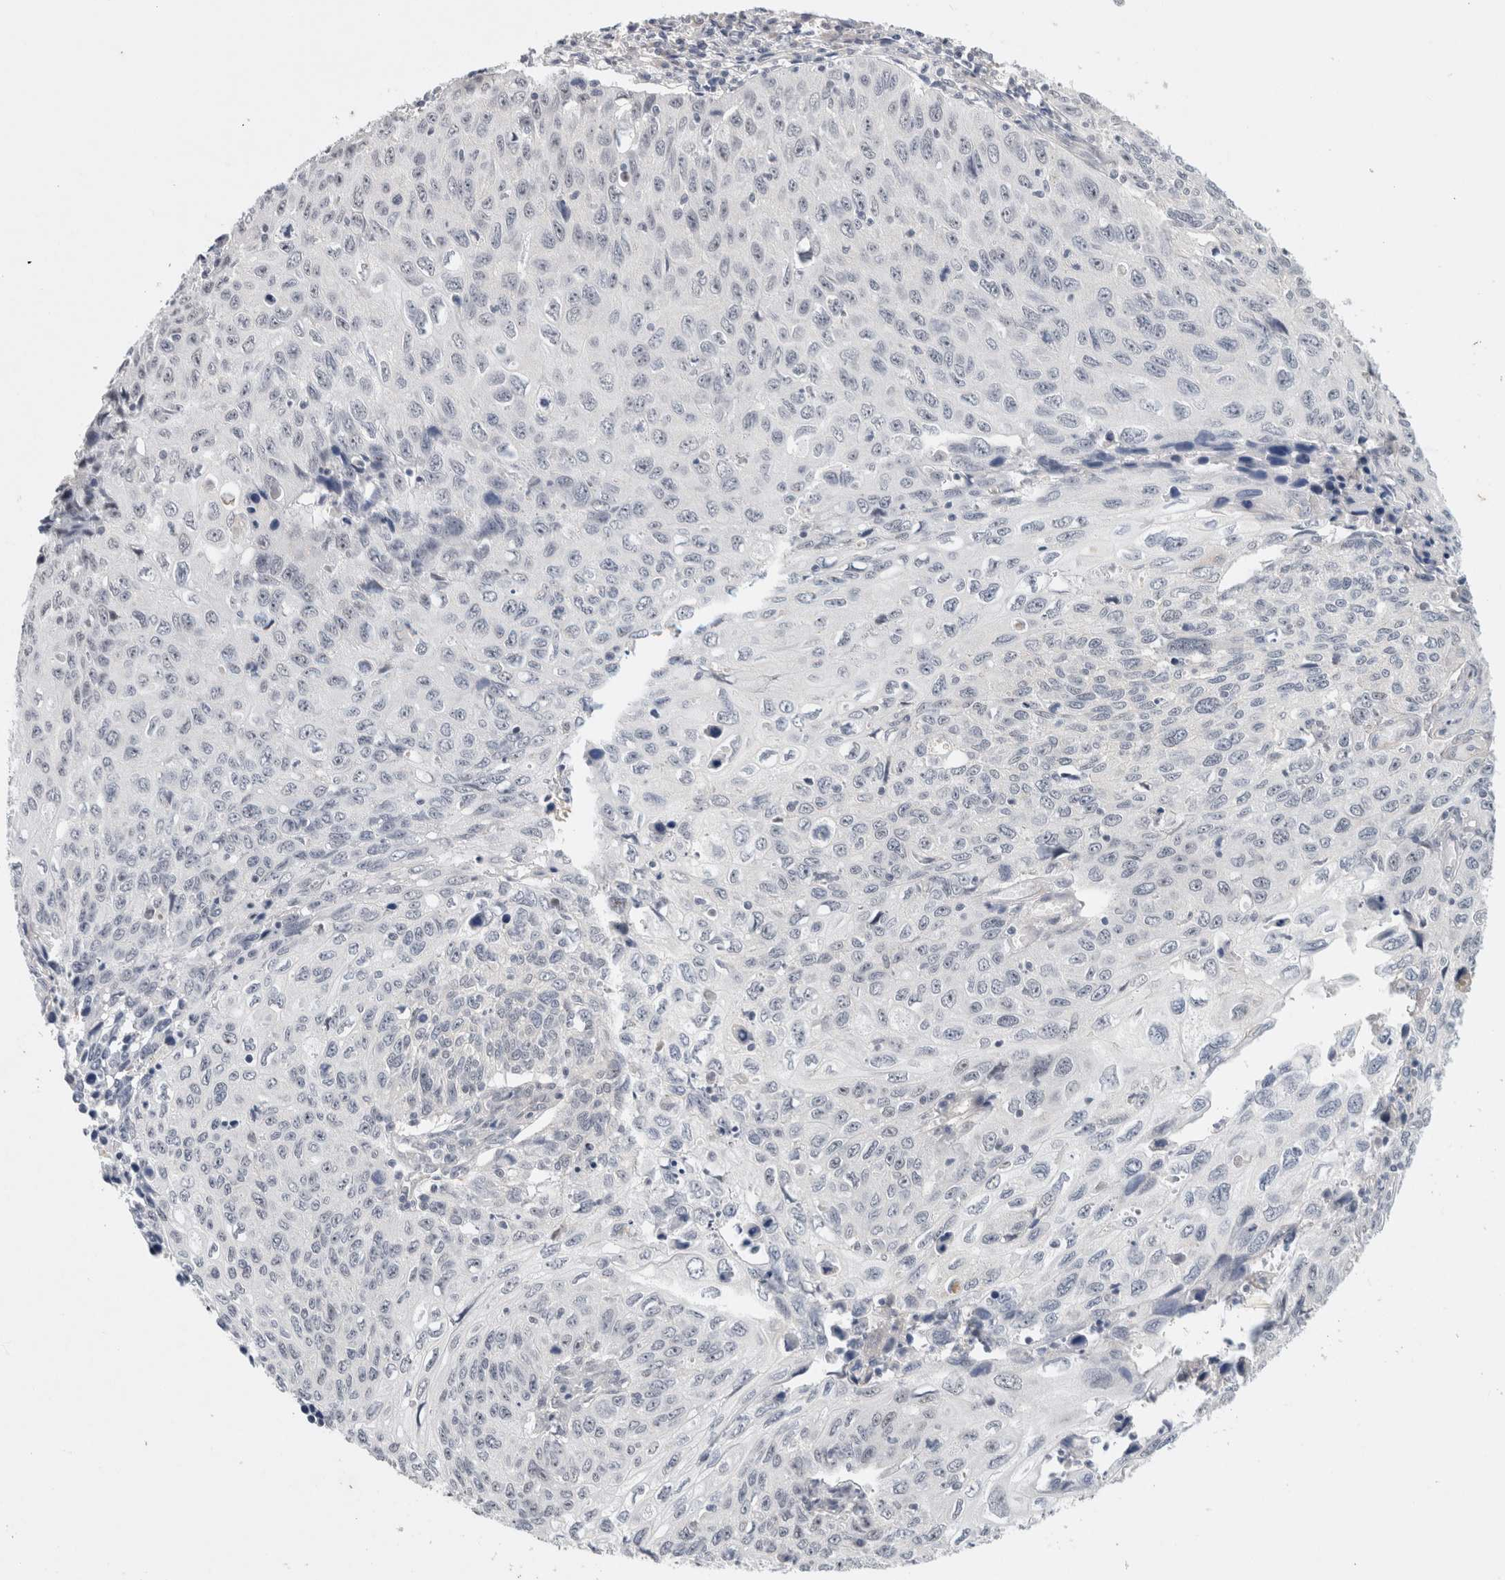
{"staining": {"intensity": "negative", "quantity": "none", "location": "none"}, "tissue": "cervical cancer", "cell_type": "Tumor cells", "image_type": "cancer", "snomed": [{"axis": "morphology", "description": "Squamous cell carcinoma, NOS"}, {"axis": "topography", "description": "Cervix"}], "caption": "There is no significant positivity in tumor cells of cervical cancer.", "gene": "HCN3", "patient": {"sex": "female", "age": 53}}